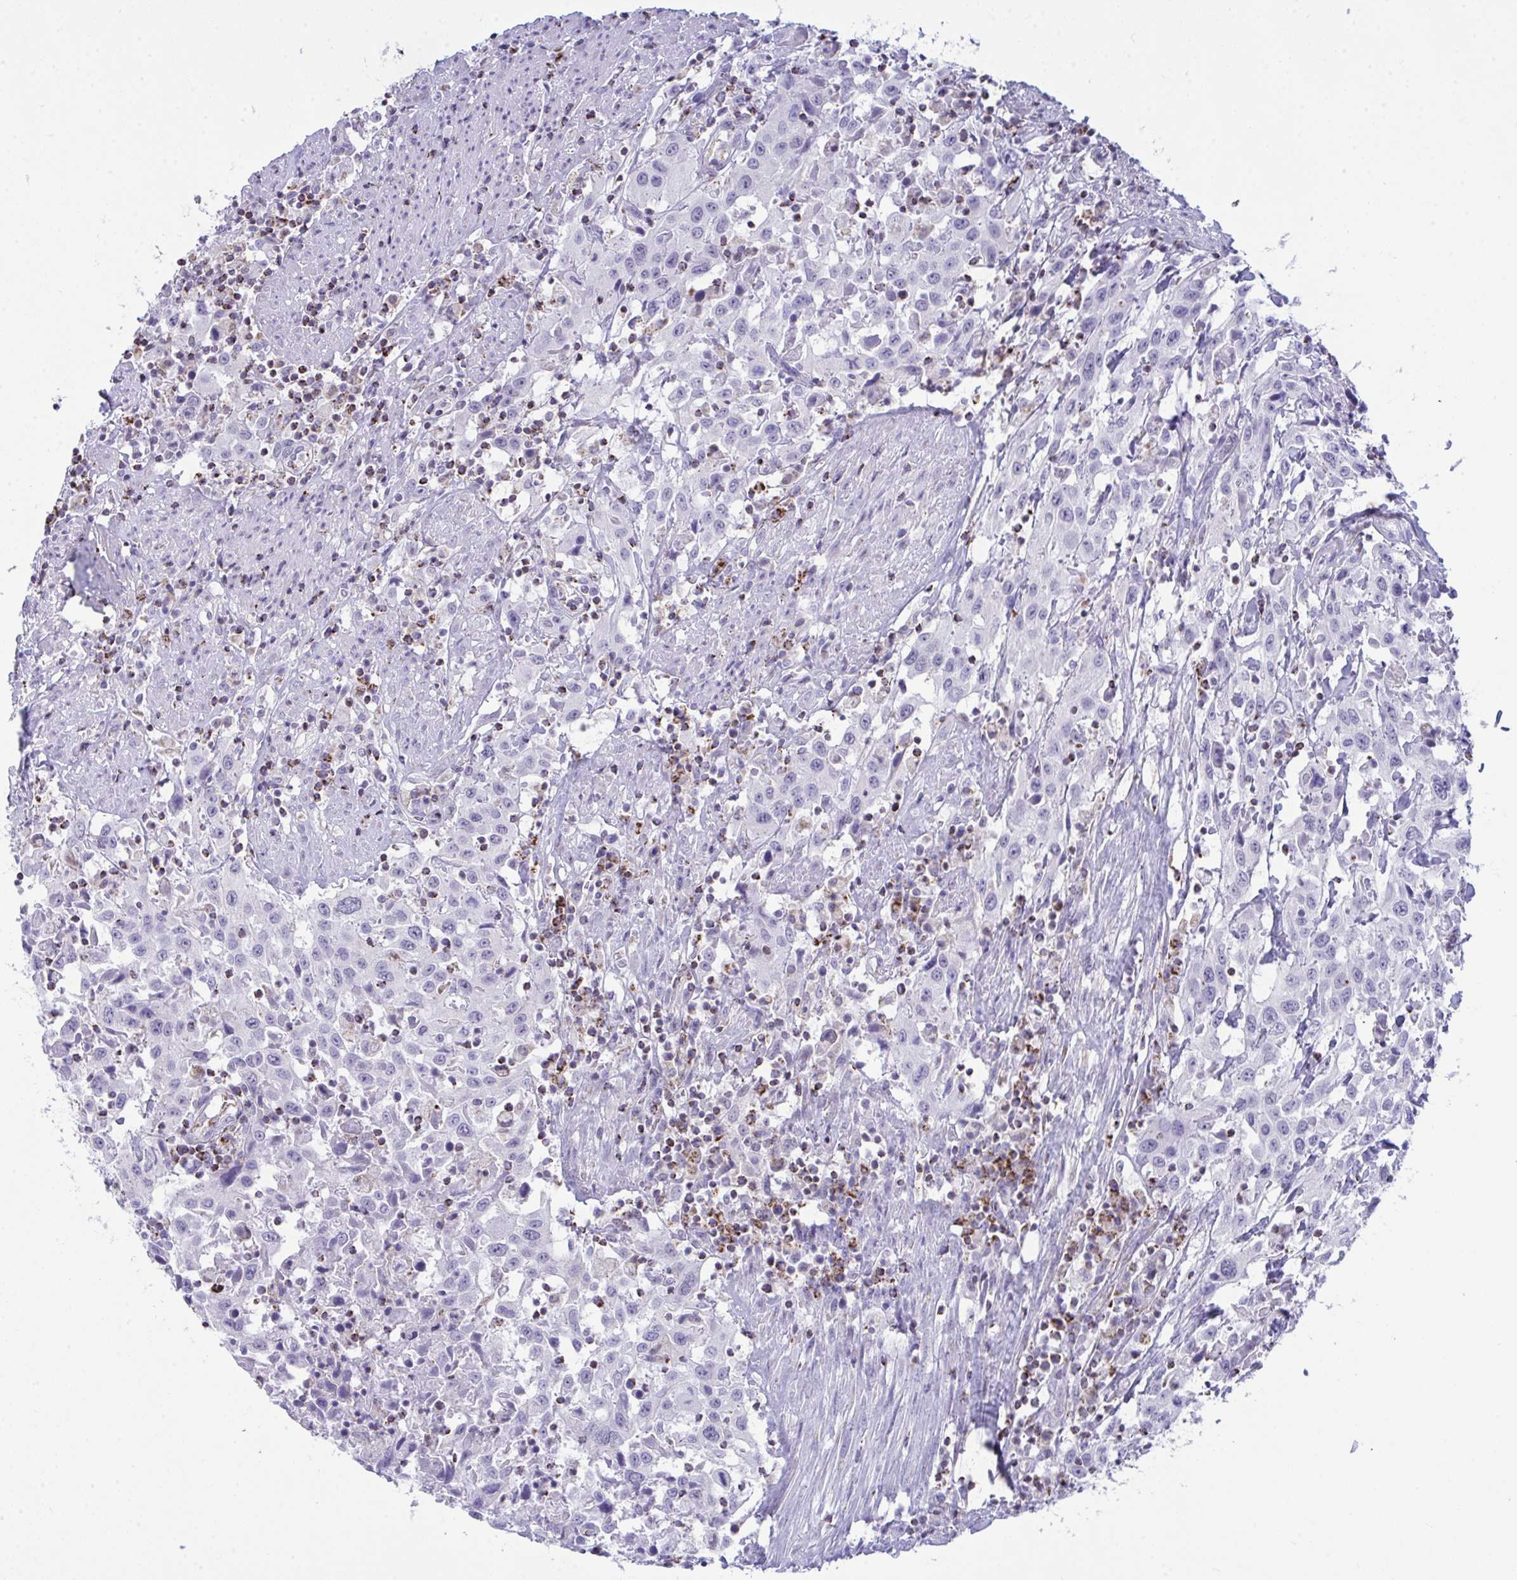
{"staining": {"intensity": "negative", "quantity": "none", "location": "none"}, "tissue": "urothelial cancer", "cell_type": "Tumor cells", "image_type": "cancer", "snomed": [{"axis": "morphology", "description": "Urothelial carcinoma, High grade"}, {"axis": "topography", "description": "Urinary bladder"}], "caption": "The immunohistochemistry (IHC) photomicrograph has no significant expression in tumor cells of urothelial carcinoma (high-grade) tissue.", "gene": "PLA2G12B", "patient": {"sex": "male", "age": 61}}